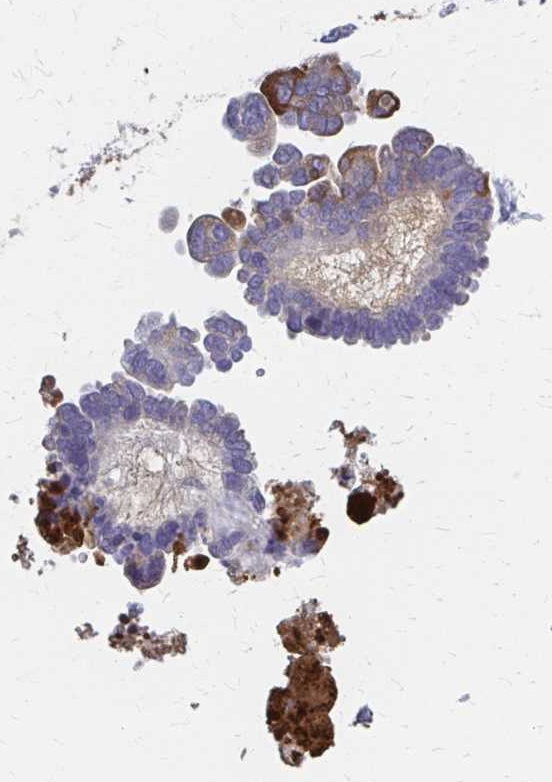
{"staining": {"intensity": "moderate", "quantity": "<25%", "location": "cytoplasmic/membranous"}, "tissue": "ovarian cancer", "cell_type": "Tumor cells", "image_type": "cancer", "snomed": [{"axis": "morphology", "description": "Cystadenocarcinoma, serous, NOS"}, {"axis": "topography", "description": "Ovary"}], "caption": "Protein staining demonstrates moderate cytoplasmic/membranous positivity in about <25% of tumor cells in ovarian cancer (serous cystadenocarcinoma).", "gene": "SERPIND1", "patient": {"sex": "female", "age": 51}}